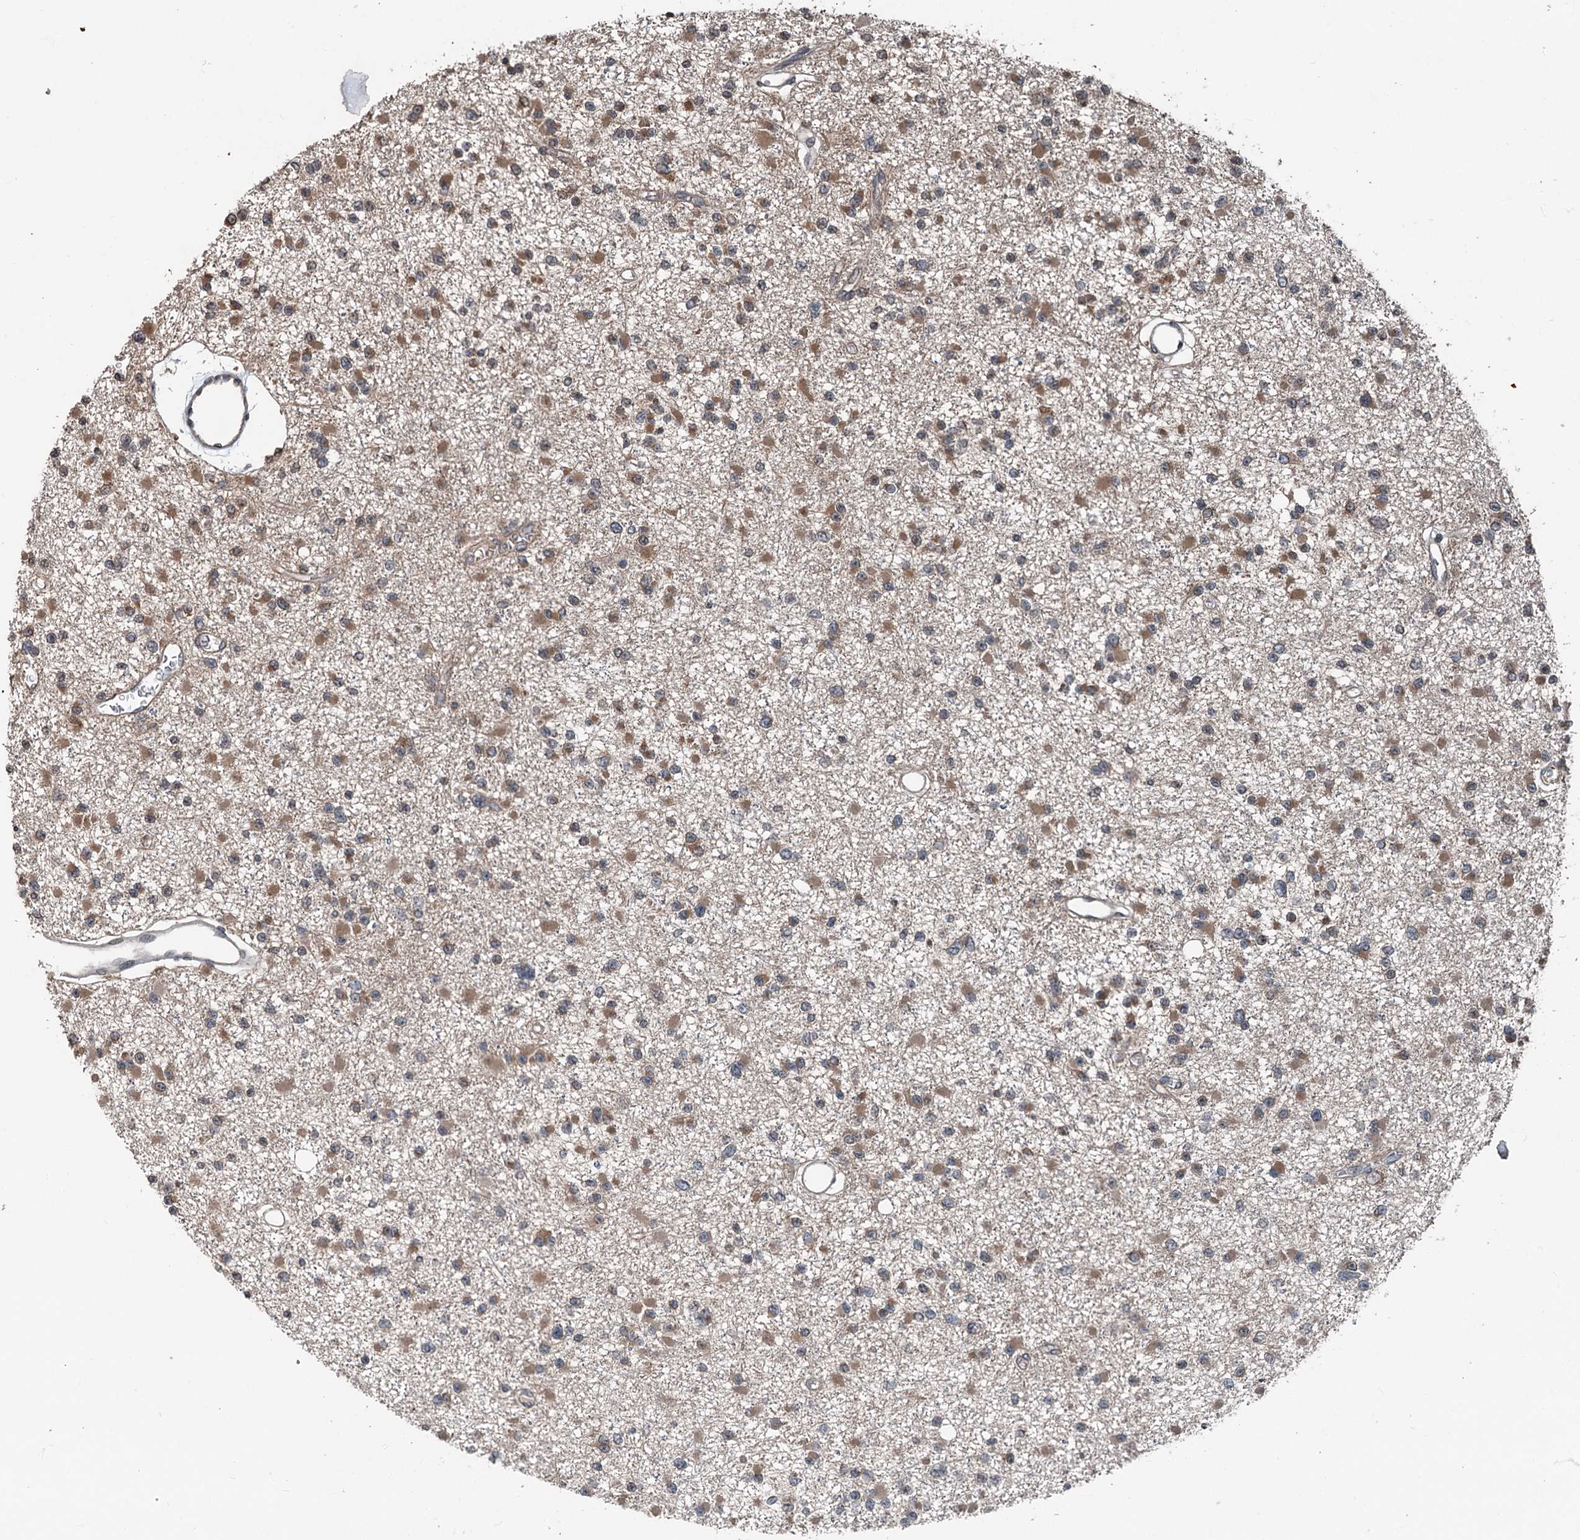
{"staining": {"intensity": "moderate", "quantity": "25%-75%", "location": "cytoplasmic/membranous"}, "tissue": "glioma", "cell_type": "Tumor cells", "image_type": "cancer", "snomed": [{"axis": "morphology", "description": "Glioma, malignant, Low grade"}, {"axis": "topography", "description": "Brain"}], "caption": "Malignant glioma (low-grade) tissue exhibits moderate cytoplasmic/membranous expression in approximately 25%-75% of tumor cells", "gene": "N4BP2L2", "patient": {"sex": "female", "age": 22}}